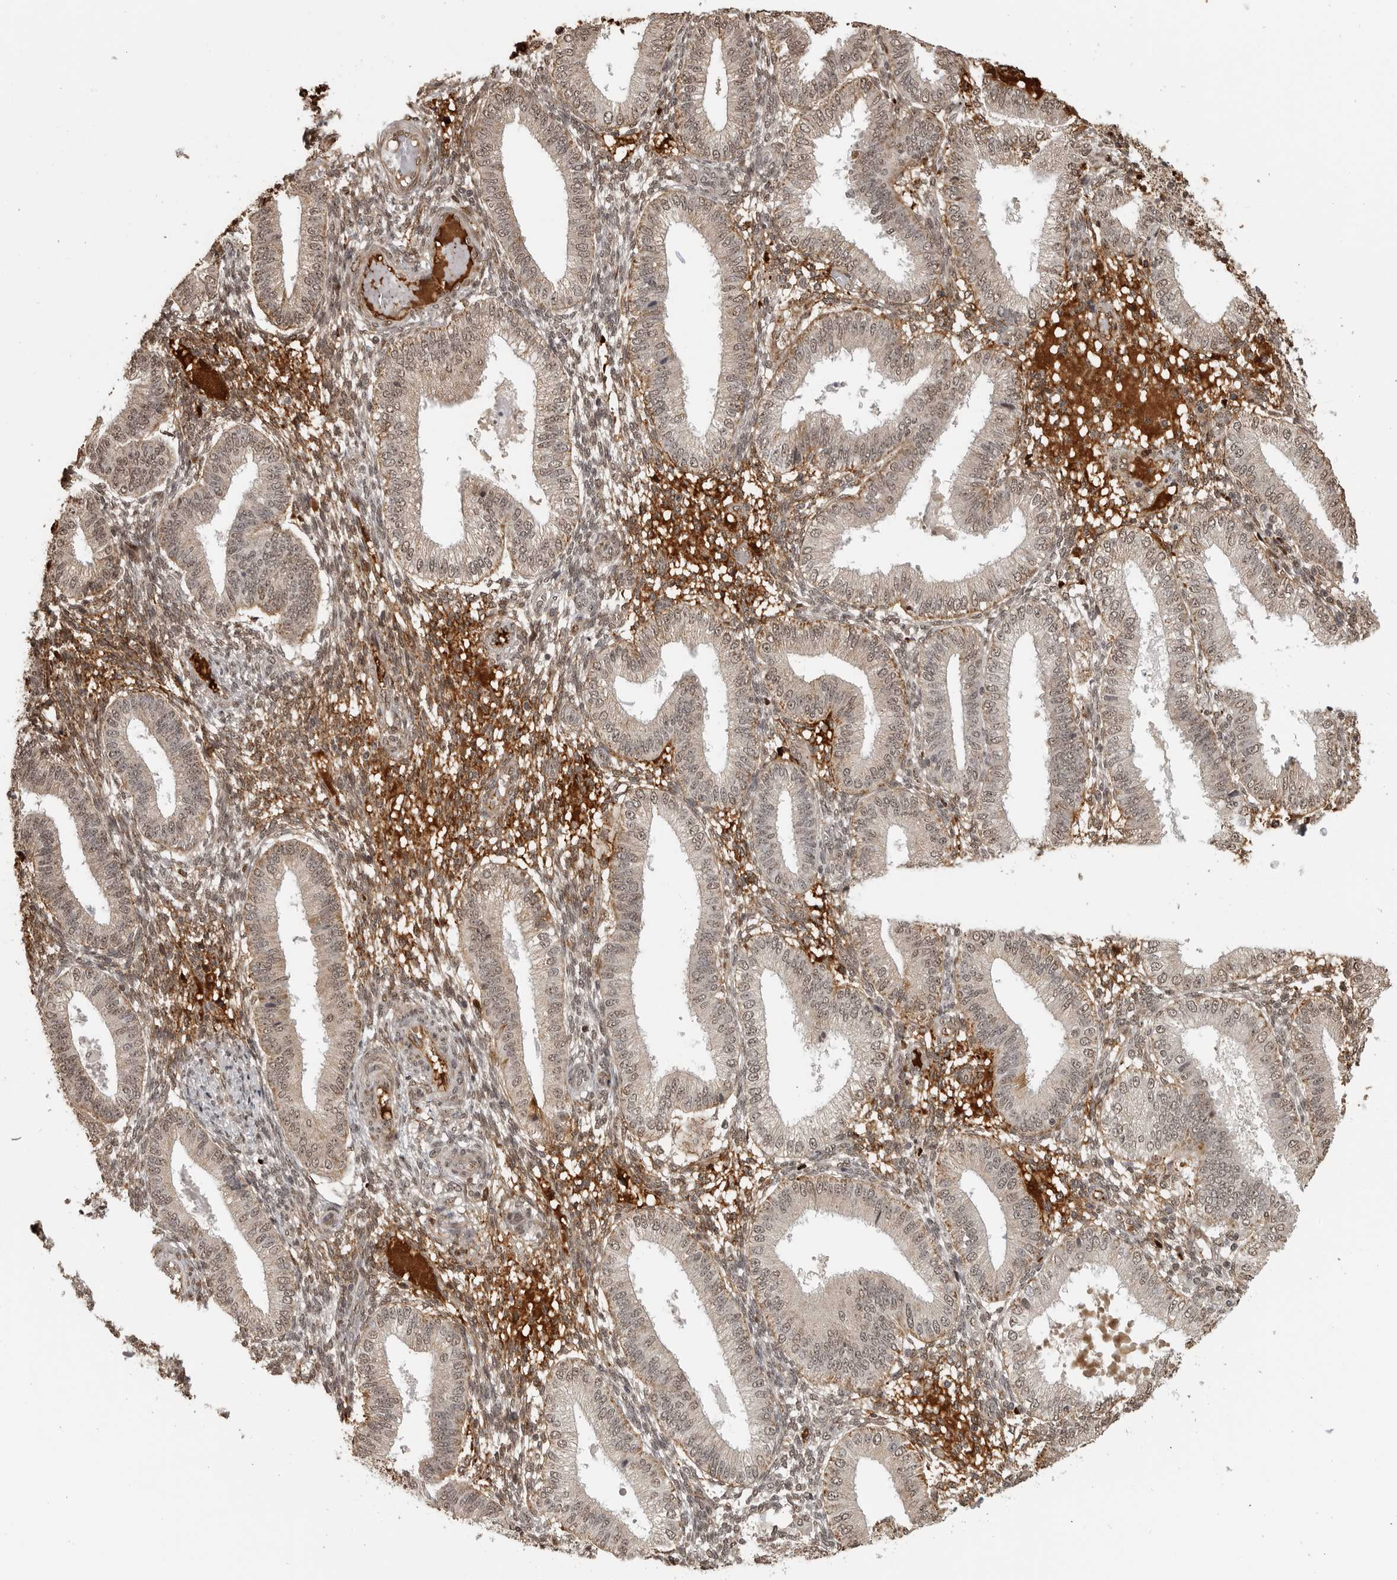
{"staining": {"intensity": "weak", "quantity": "25%-75%", "location": "nuclear"}, "tissue": "endometrium", "cell_type": "Cells in endometrial stroma", "image_type": "normal", "snomed": [{"axis": "morphology", "description": "Normal tissue, NOS"}, {"axis": "topography", "description": "Endometrium"}], "caption": "Immunohistochemistry (IHC) (DAB (3,3'-diaminobenzidine)) staining of normal human endometrium exhibits weak nuclear protein staining in about 25%-75% of cells in endometrial stroma.", "gene": "CLOCK", "patient": {"sex": "female", "age": 39}}